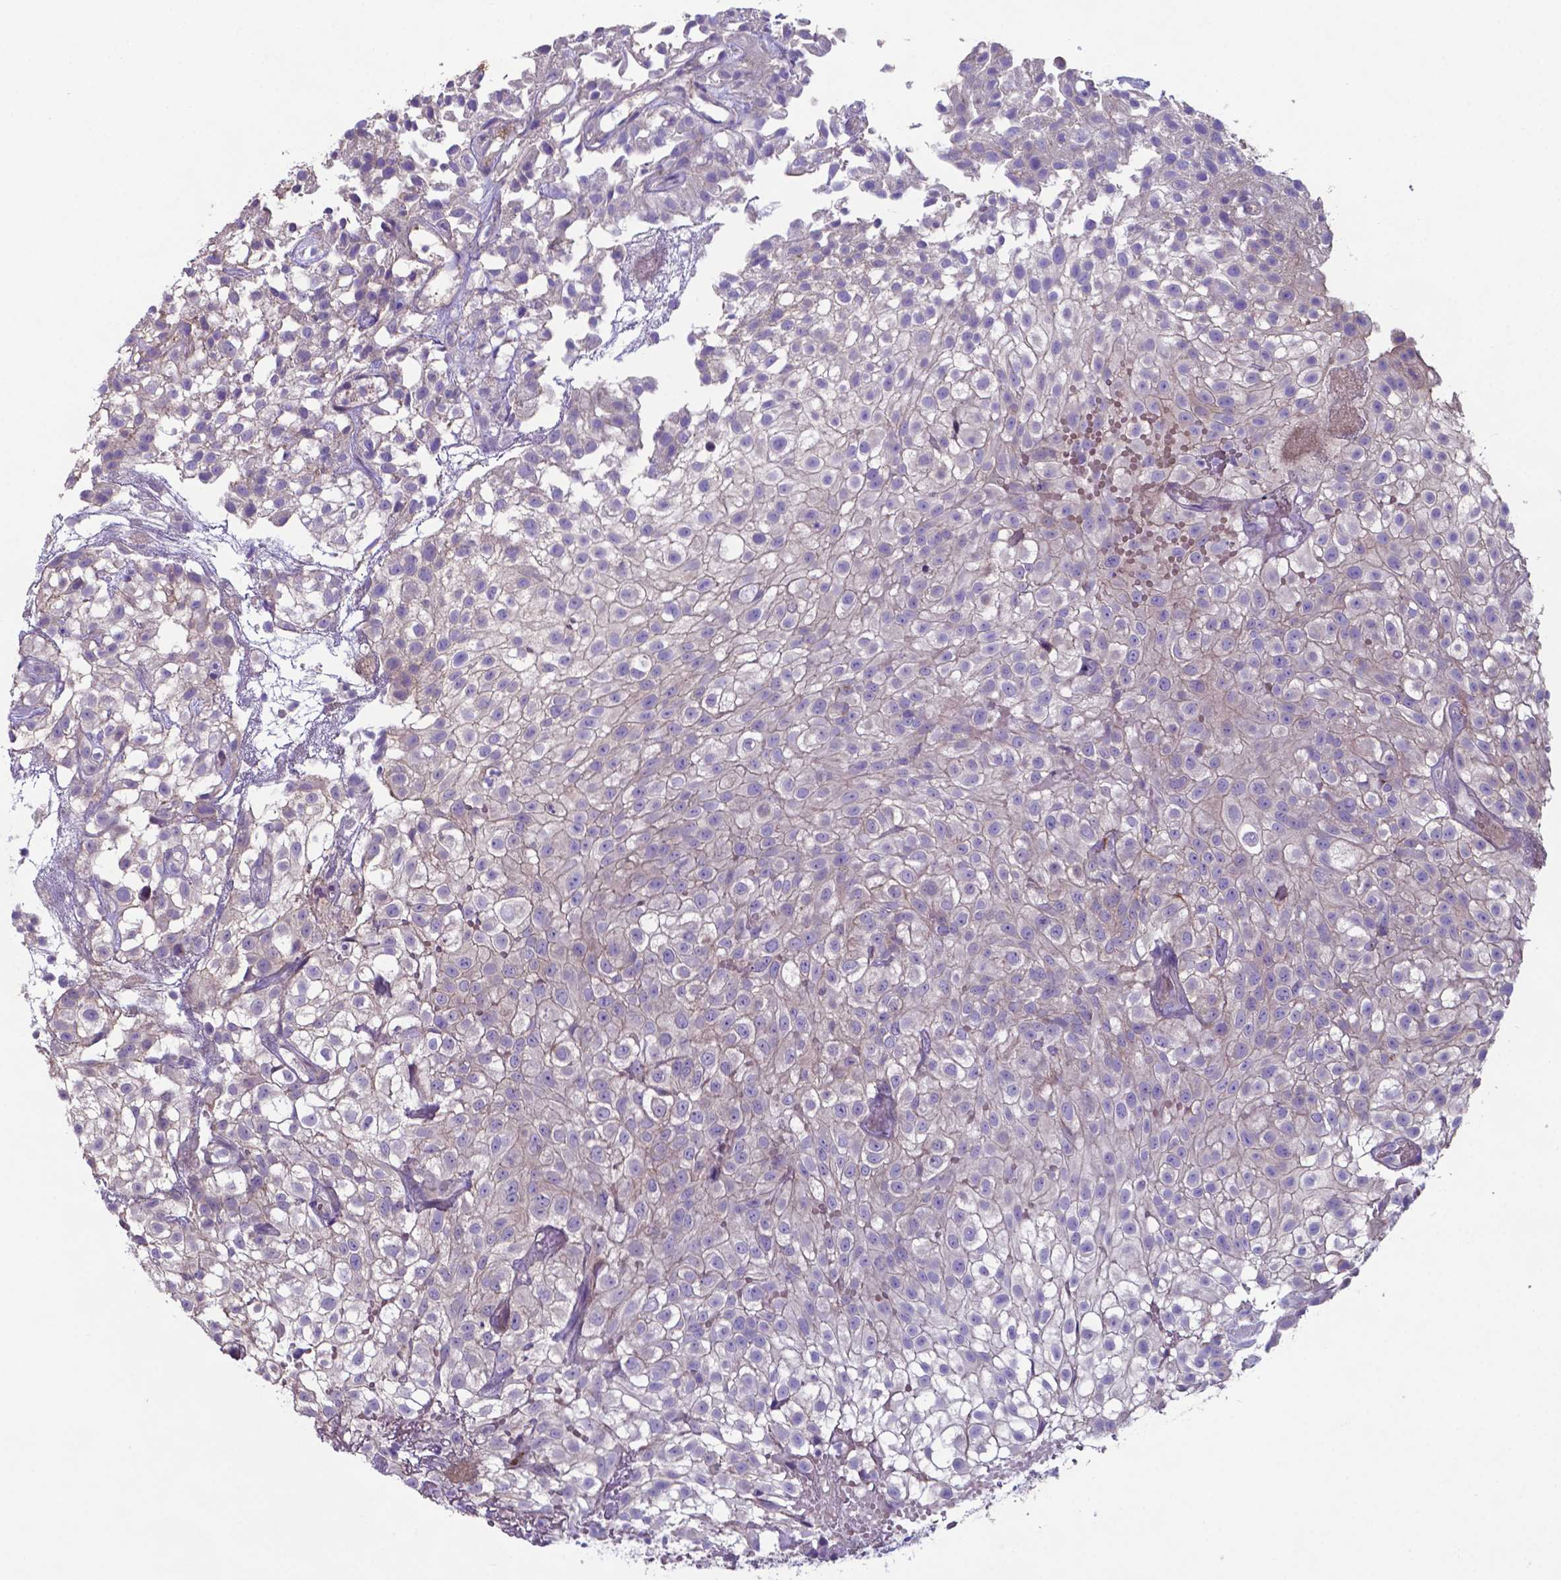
{"staining": {"intensity": "negative", "quantity": "none", "location": "none"}, "tissue": "urothelial cancer", "cell_type": "Tumor cells", "image_type": "cancer", "snomed": [{"axis": "morphology", "description": "Urothelial carcinoma, High grade"}, {"axis": "topography", "description": "Urinary bladder"}], "caption": "Immunohistochemical staining of urothelial cancer shows no significant positivity in tumor cells.", "gene": "TYRO3", "patient": {"sex": "male", "age": 56}}